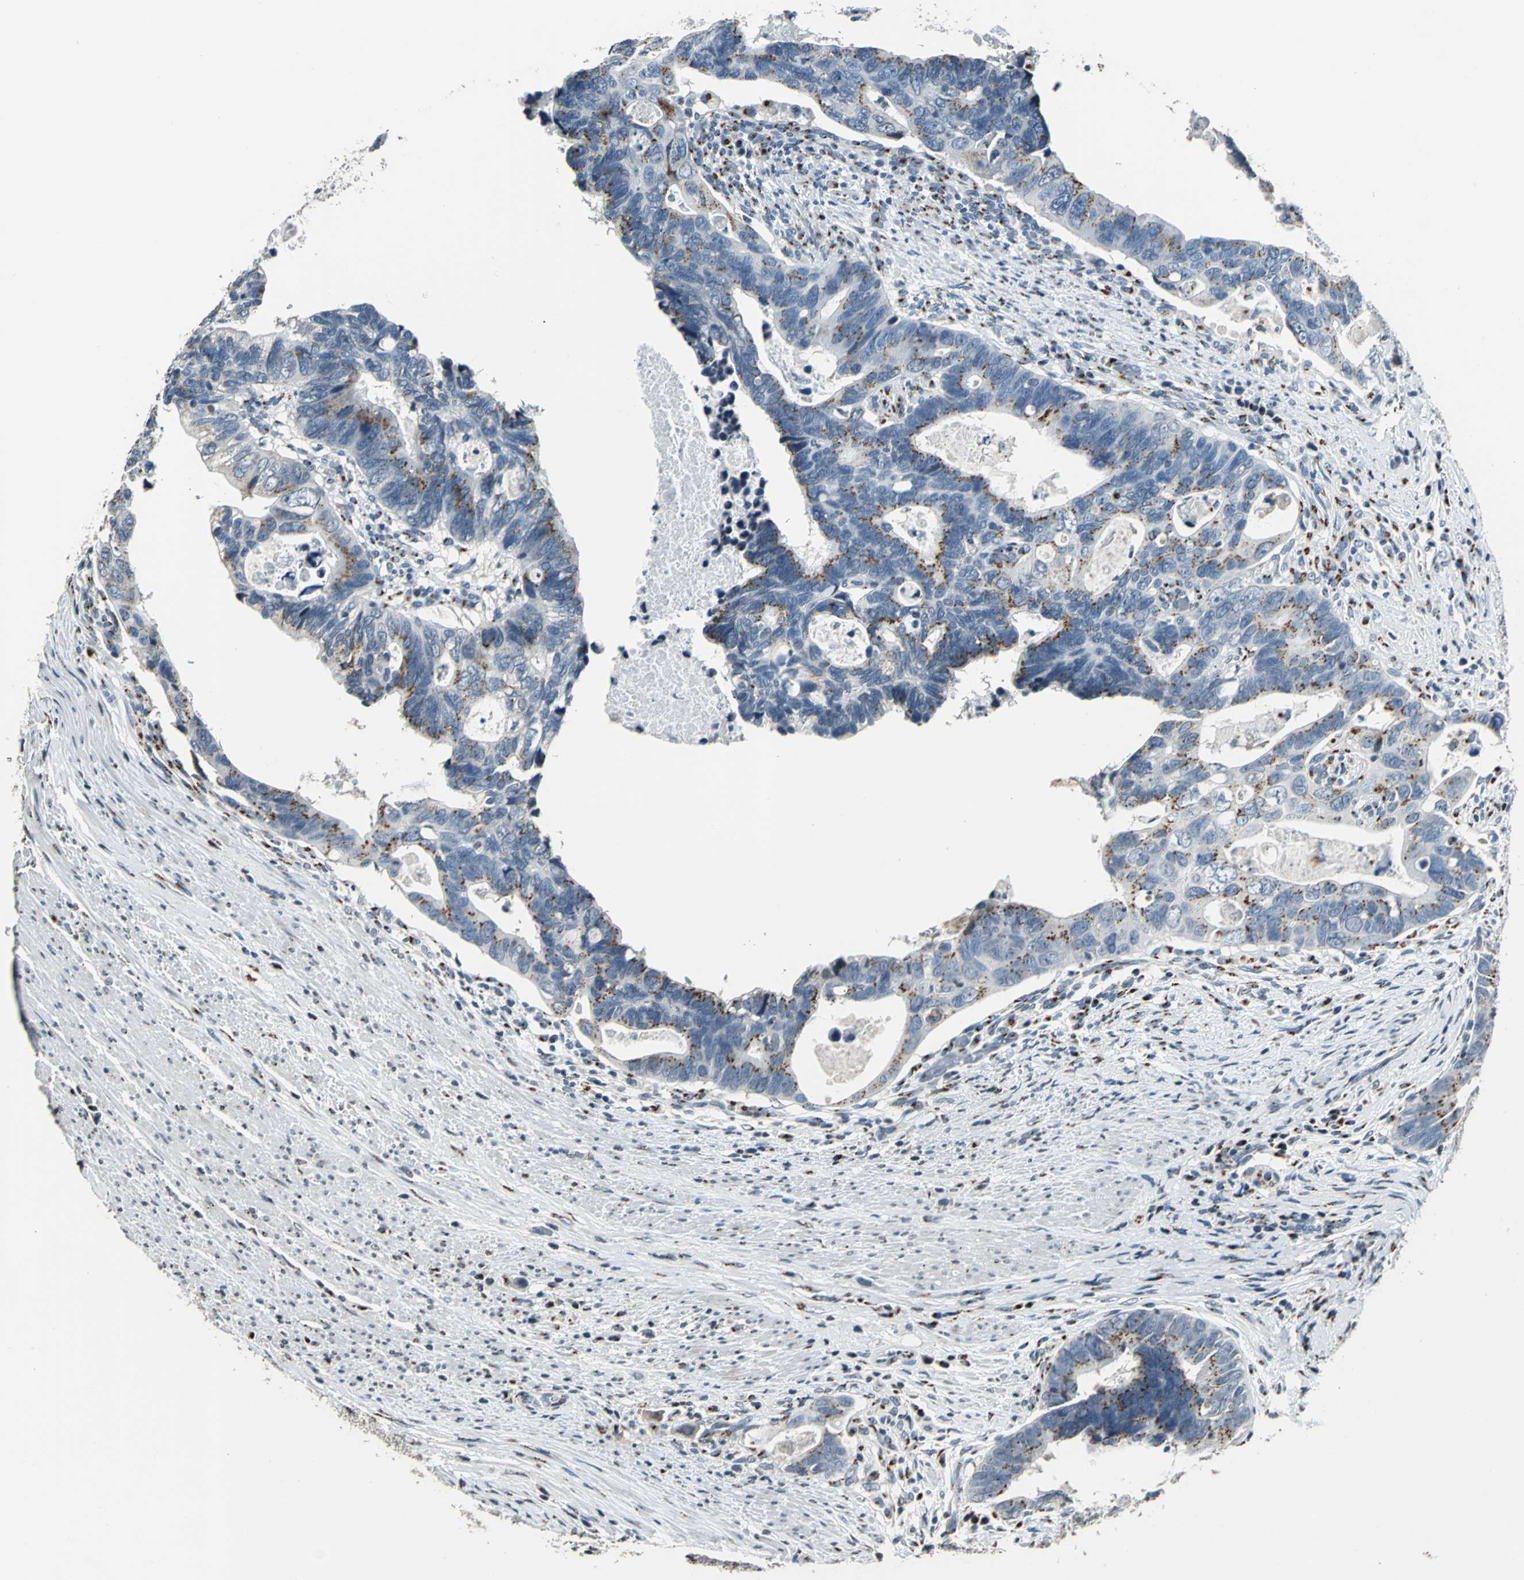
{"staining": {"intensity": "weak", "quantity": "25%-75%", "location": "cytoplasmic/membranous"}, "tissue": "colorectal cancer", "cell_type": "Tumor cells", "image_type": "cancer", "snomed": [{"axis": "morphology", "description": "Adenocarcinoma, NOS"}, {"axis": "topography", "description": "Rectum"}], "caption": "DAB (3,3'-diaminobenzidine) immunohistochemical staining of human adenocarcinoma (colorectal) shows weak cytoplasmic/membranous protein expression in about 25%-75% of tumor cells. (DAB IHC, brown staining for protein, blue staining for nuclei).", "gene": "TMEM115", "patient": {"sex": "male", "age": 53}}